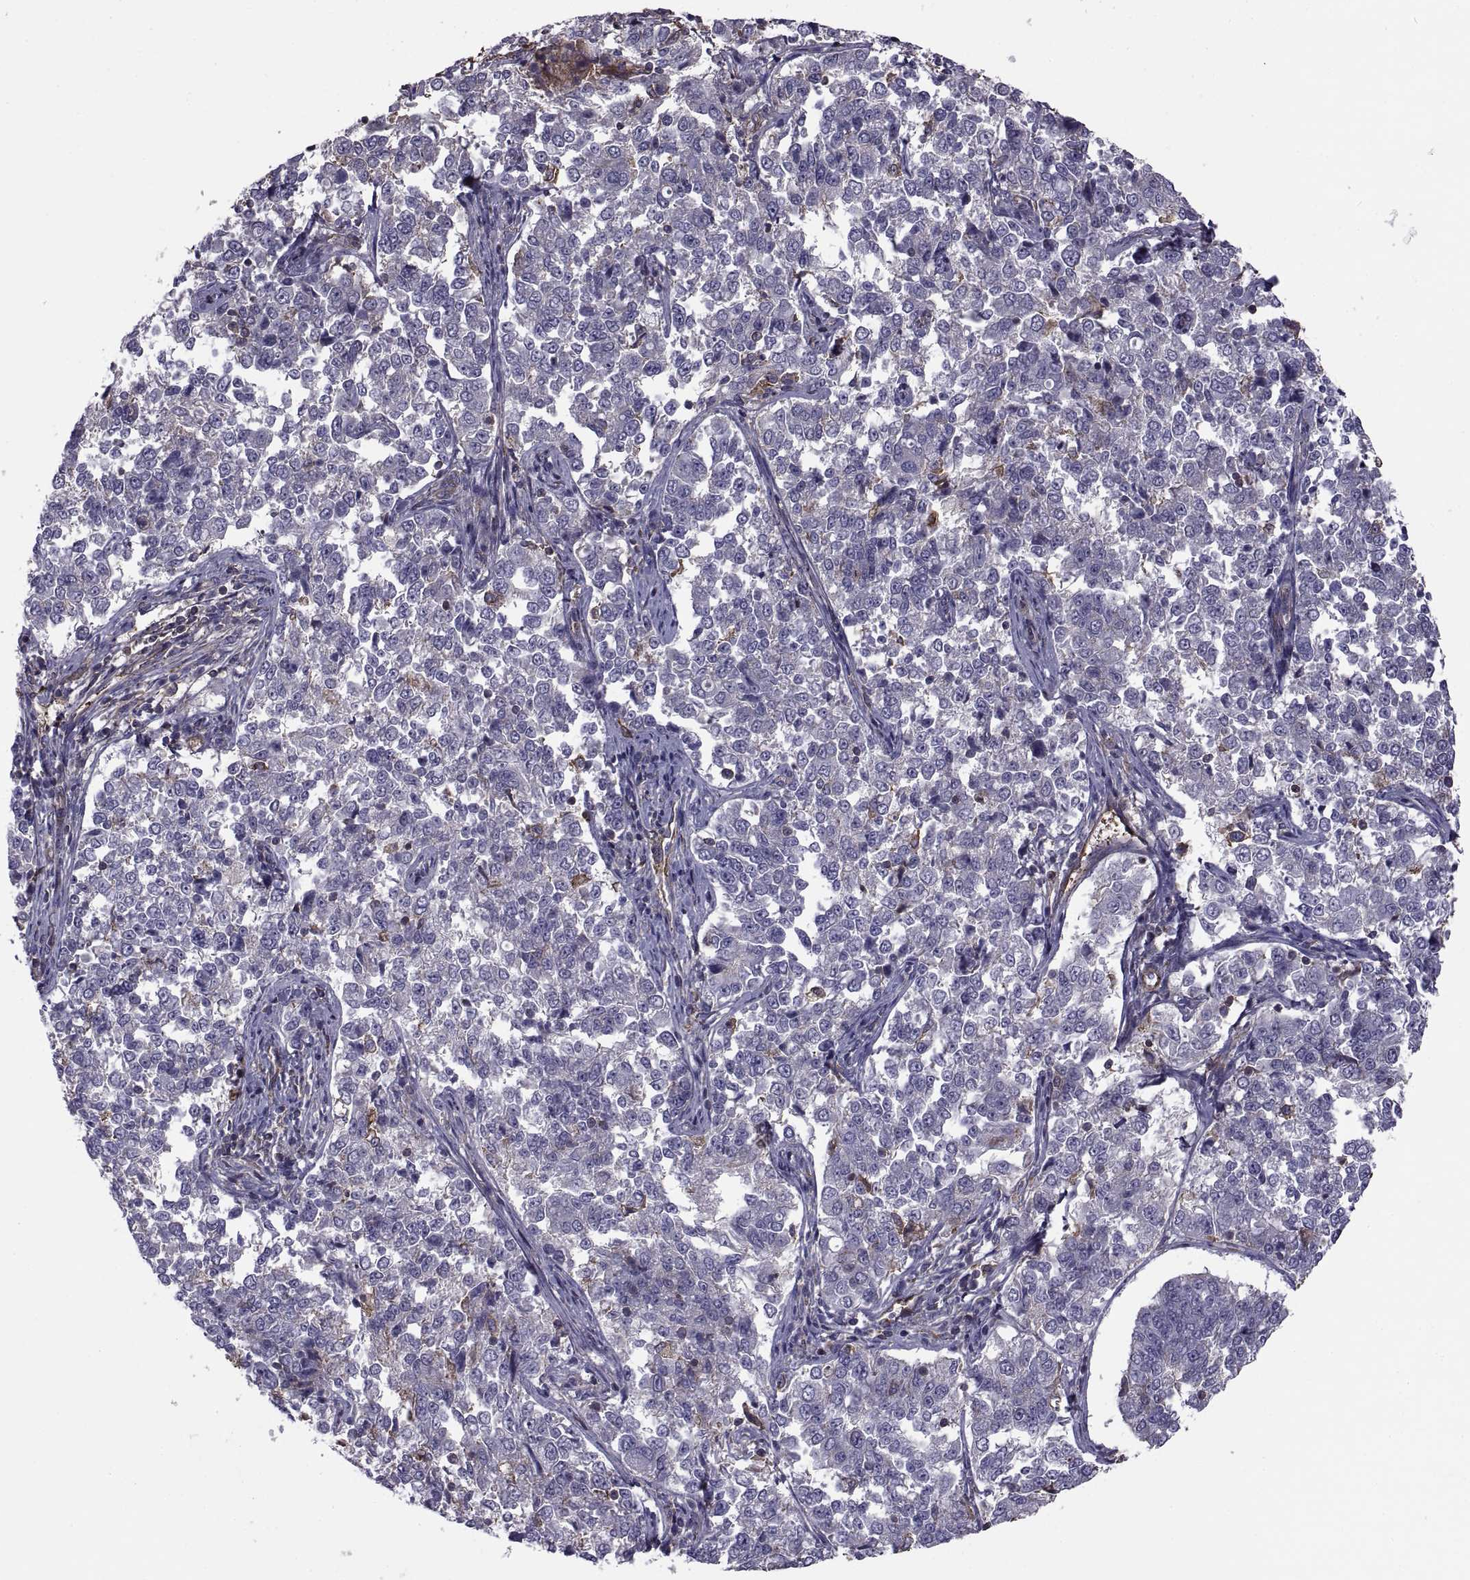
{"staining": {"intensity": "negative", "quantity": "none", "location": "none"}, "tissue": "endometrial cancer", "cell_type": "Tumor cells", "image_type": "cancer", "snomed": [{"axis": "morphology", "description": "Adenocarcinoma, NOS"}, {"axis": "topography", "description": "Endometrium"}], "caption": "The image reveals no significant expression in tumor cells of adenocarcinoma (endometrial). The staining was performed using DAB (3,3'-diaminobenzidine) to visualize the protein expression in brown, while the nuclei were stained in blue with hematoxylin (Magnification: 20x).", "gene": "MYH9", "patient": {"sex": "female", "age": 43}}